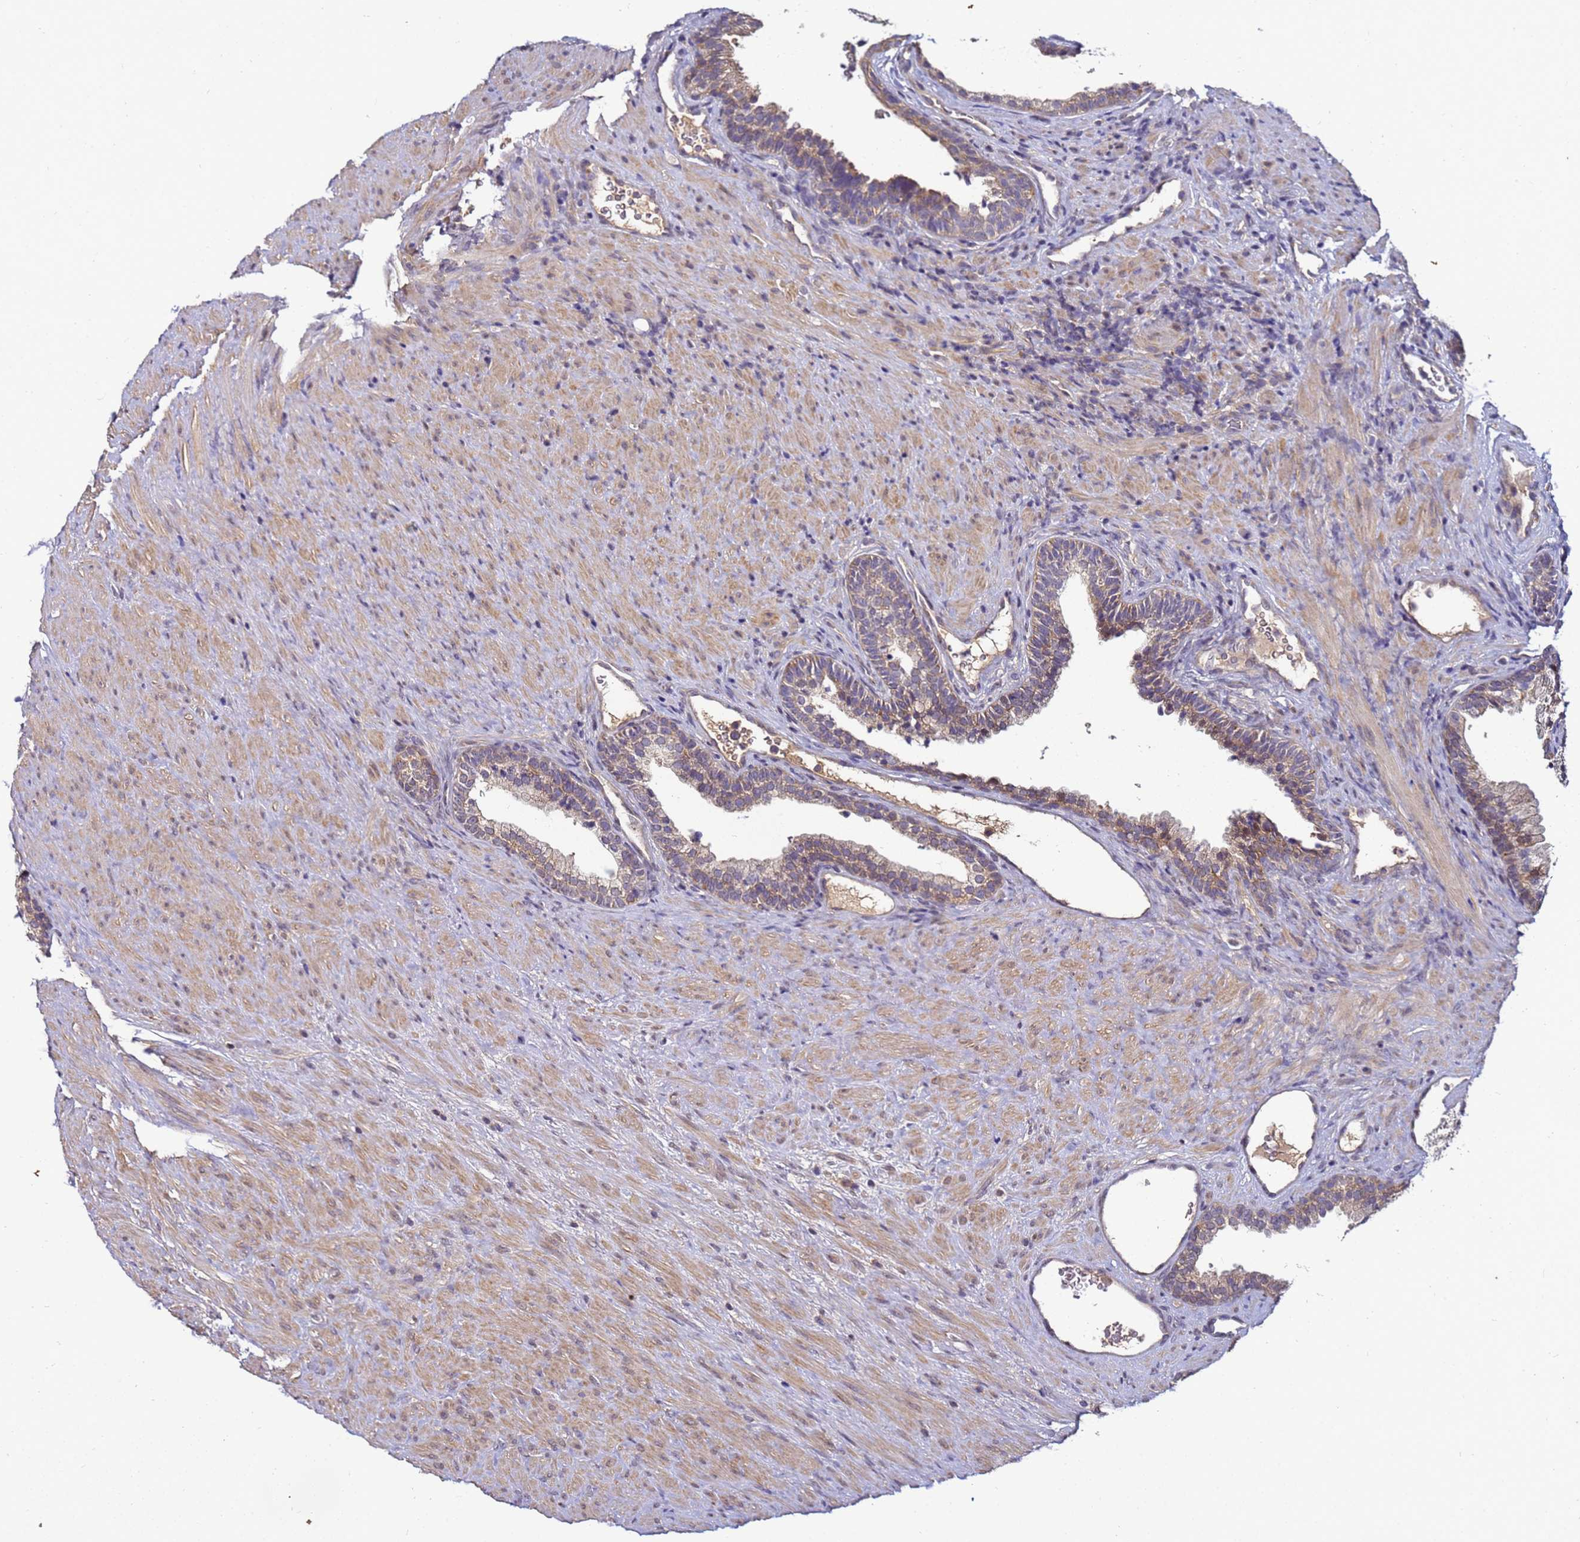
{"staining": {"intensity": "moderate", "quantity": "25%-75%", "location": "cytoplasmic/membranous"}, "tissue": "prostate", "cell_type": "Glandular cells", "image_type": "normal", "snomed": [{"axis": "morphology", "description": "Normal tissue, NOS"}, {"axis": "topography", "description": "Prostate"}], "caption": "Immunohistochemical staining of normal human prostate reveals 25%-75% levels of moderate cytoplasmic/membranous protein positivity in approximately 25%-75% of glandular cells.", "gene": "ANKRD17", "patient": {"sex": "male", "age": 76}}